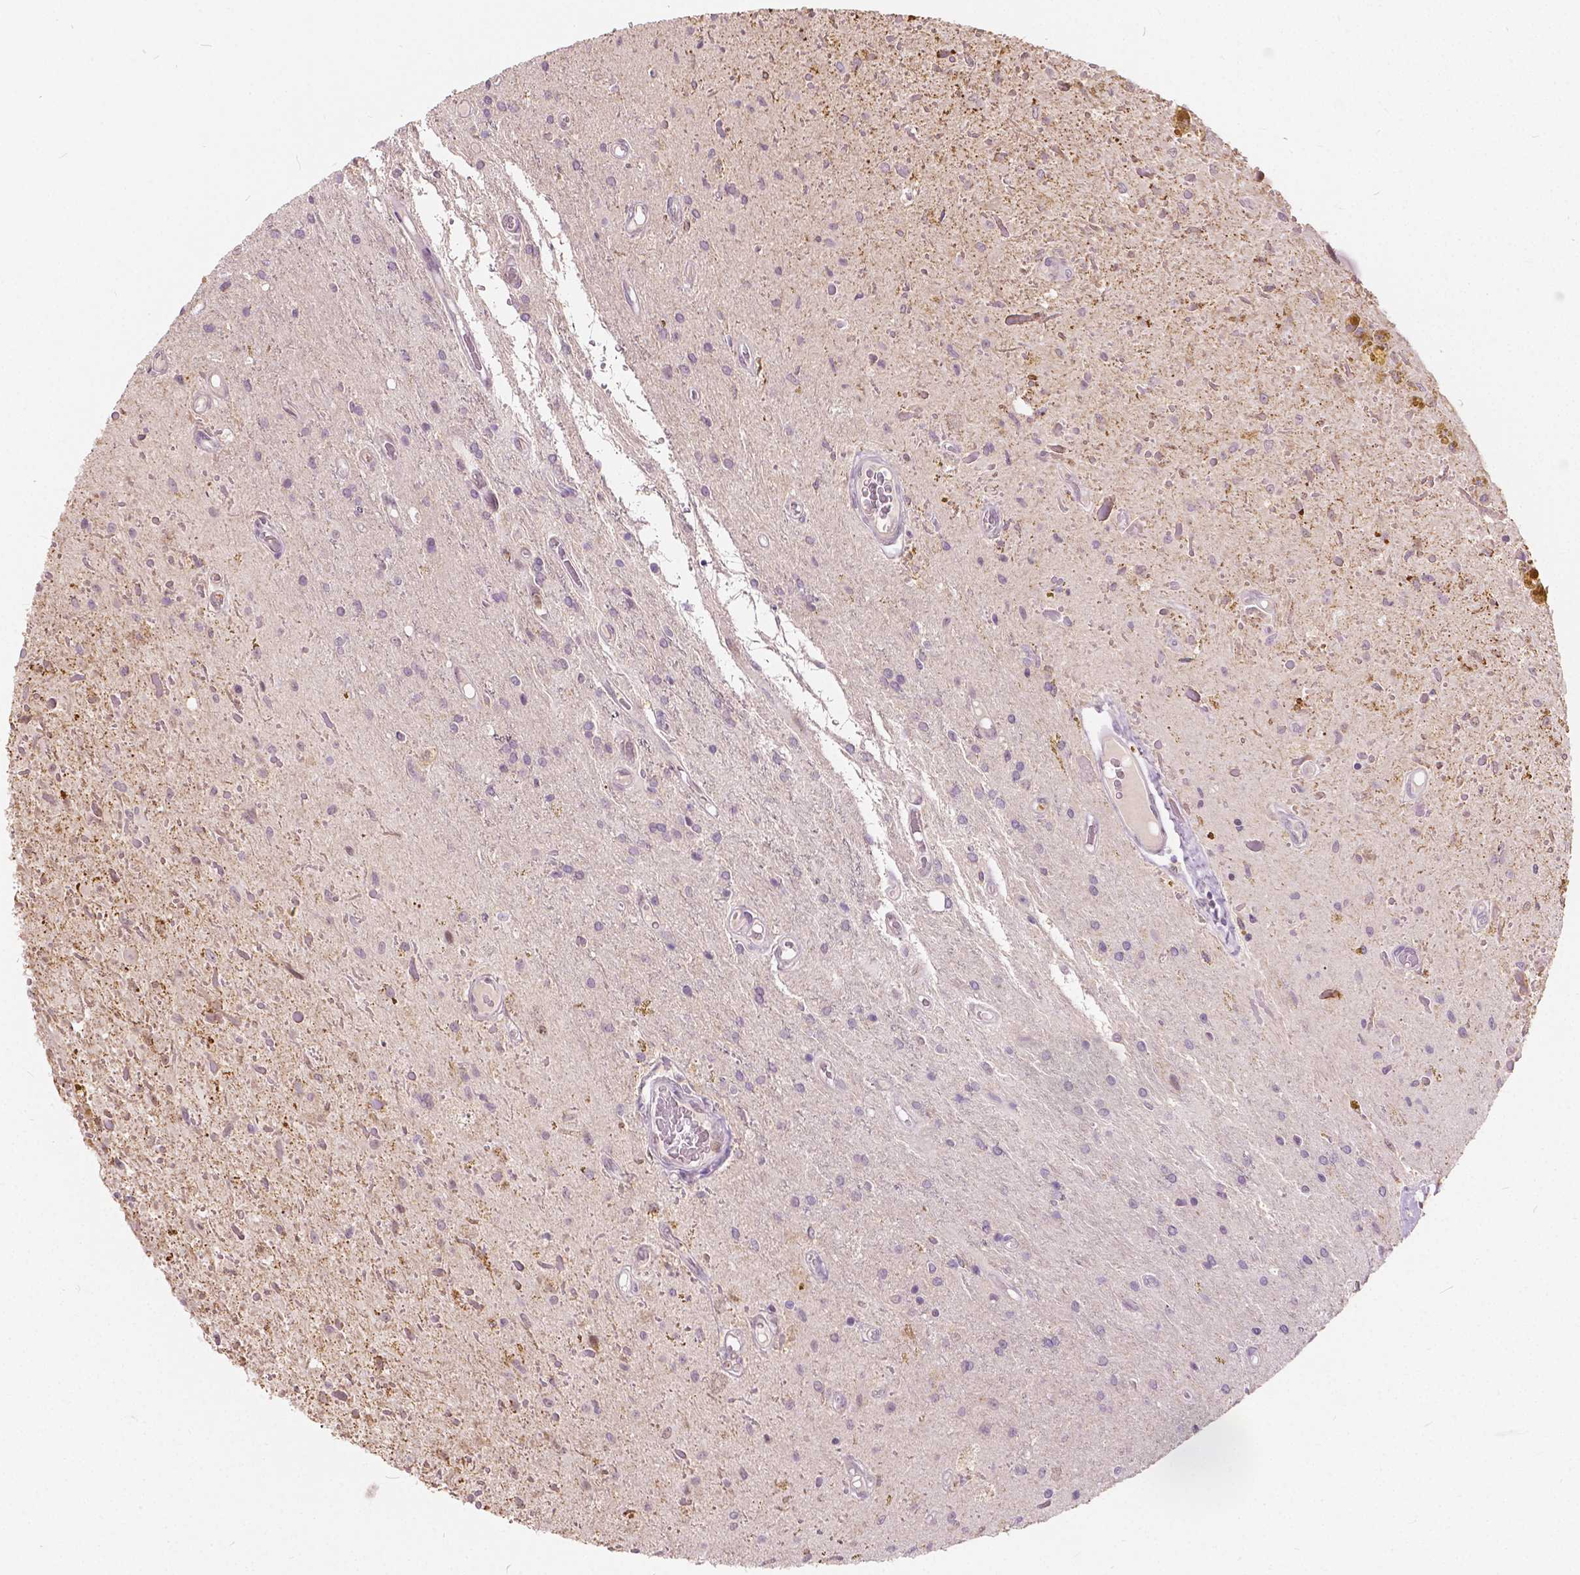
{"staining": {"intensity": "negative", "quantity": "none", "location": "none"}, "tissue": "glioma", "cell_type": "Tumor cells", "image_type": "cancer", "snomed": [{"axis": "morphology", "description": "Glioma, malignant, Low grade"}, {"axis": "topography", "description": "Cerebellum"}], "caption": "Immunohistochemical staining of human glioma shows no significant expression in tumor cells. The staining was performed using DAB (3,3'-diaminobenzidine) to visualize the protein expression in brown, while the nuclei were stained in blue with hematoxylin (Magnification: 20x).", "gene": "DLX6", "patient": {"sex": "female", "age": 14}}